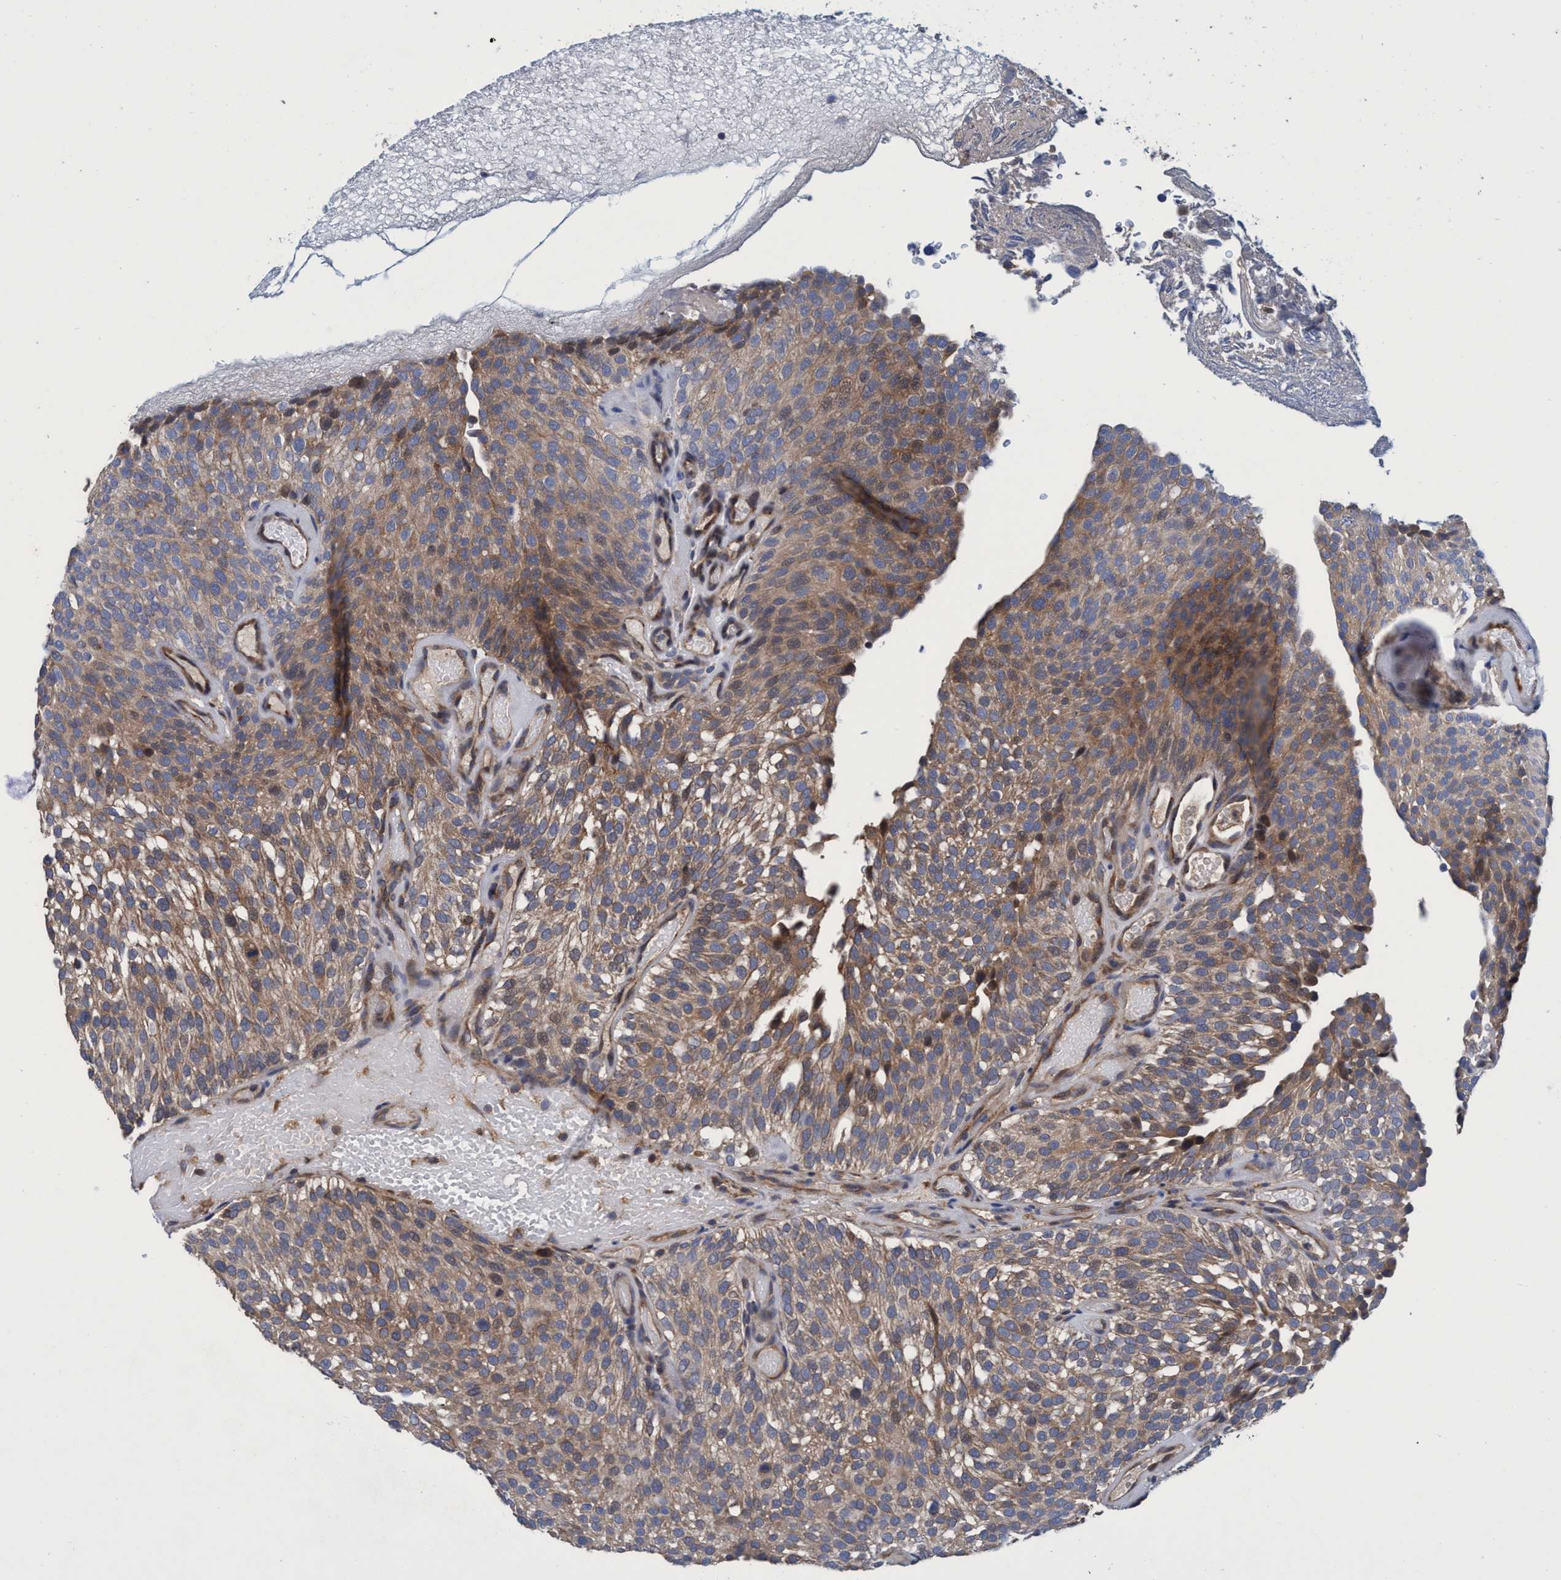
{"staining": {"intensity": "weak", "quantity": ">75%", "location": "cytoplasmic/membranous"}, "tissue": "urothelial cancer", "cell_type": "Tumor cells", "image_type": "cancer", "snomed": [{"axis": "morphology", "description": "Urothelial carcinoma, Low grade"}, {"axis": "topography", "description": "Urinary bladder"}], "caption": "This photomicrograph demonstrates IHC staining of urothelial carcinoma (low-grade), with low weak cytoplasmic/membranous positivity in about >75% of tumor cells.", "gene": "CALCOCO2", "patient": {"sex": "male", "age": 78}}